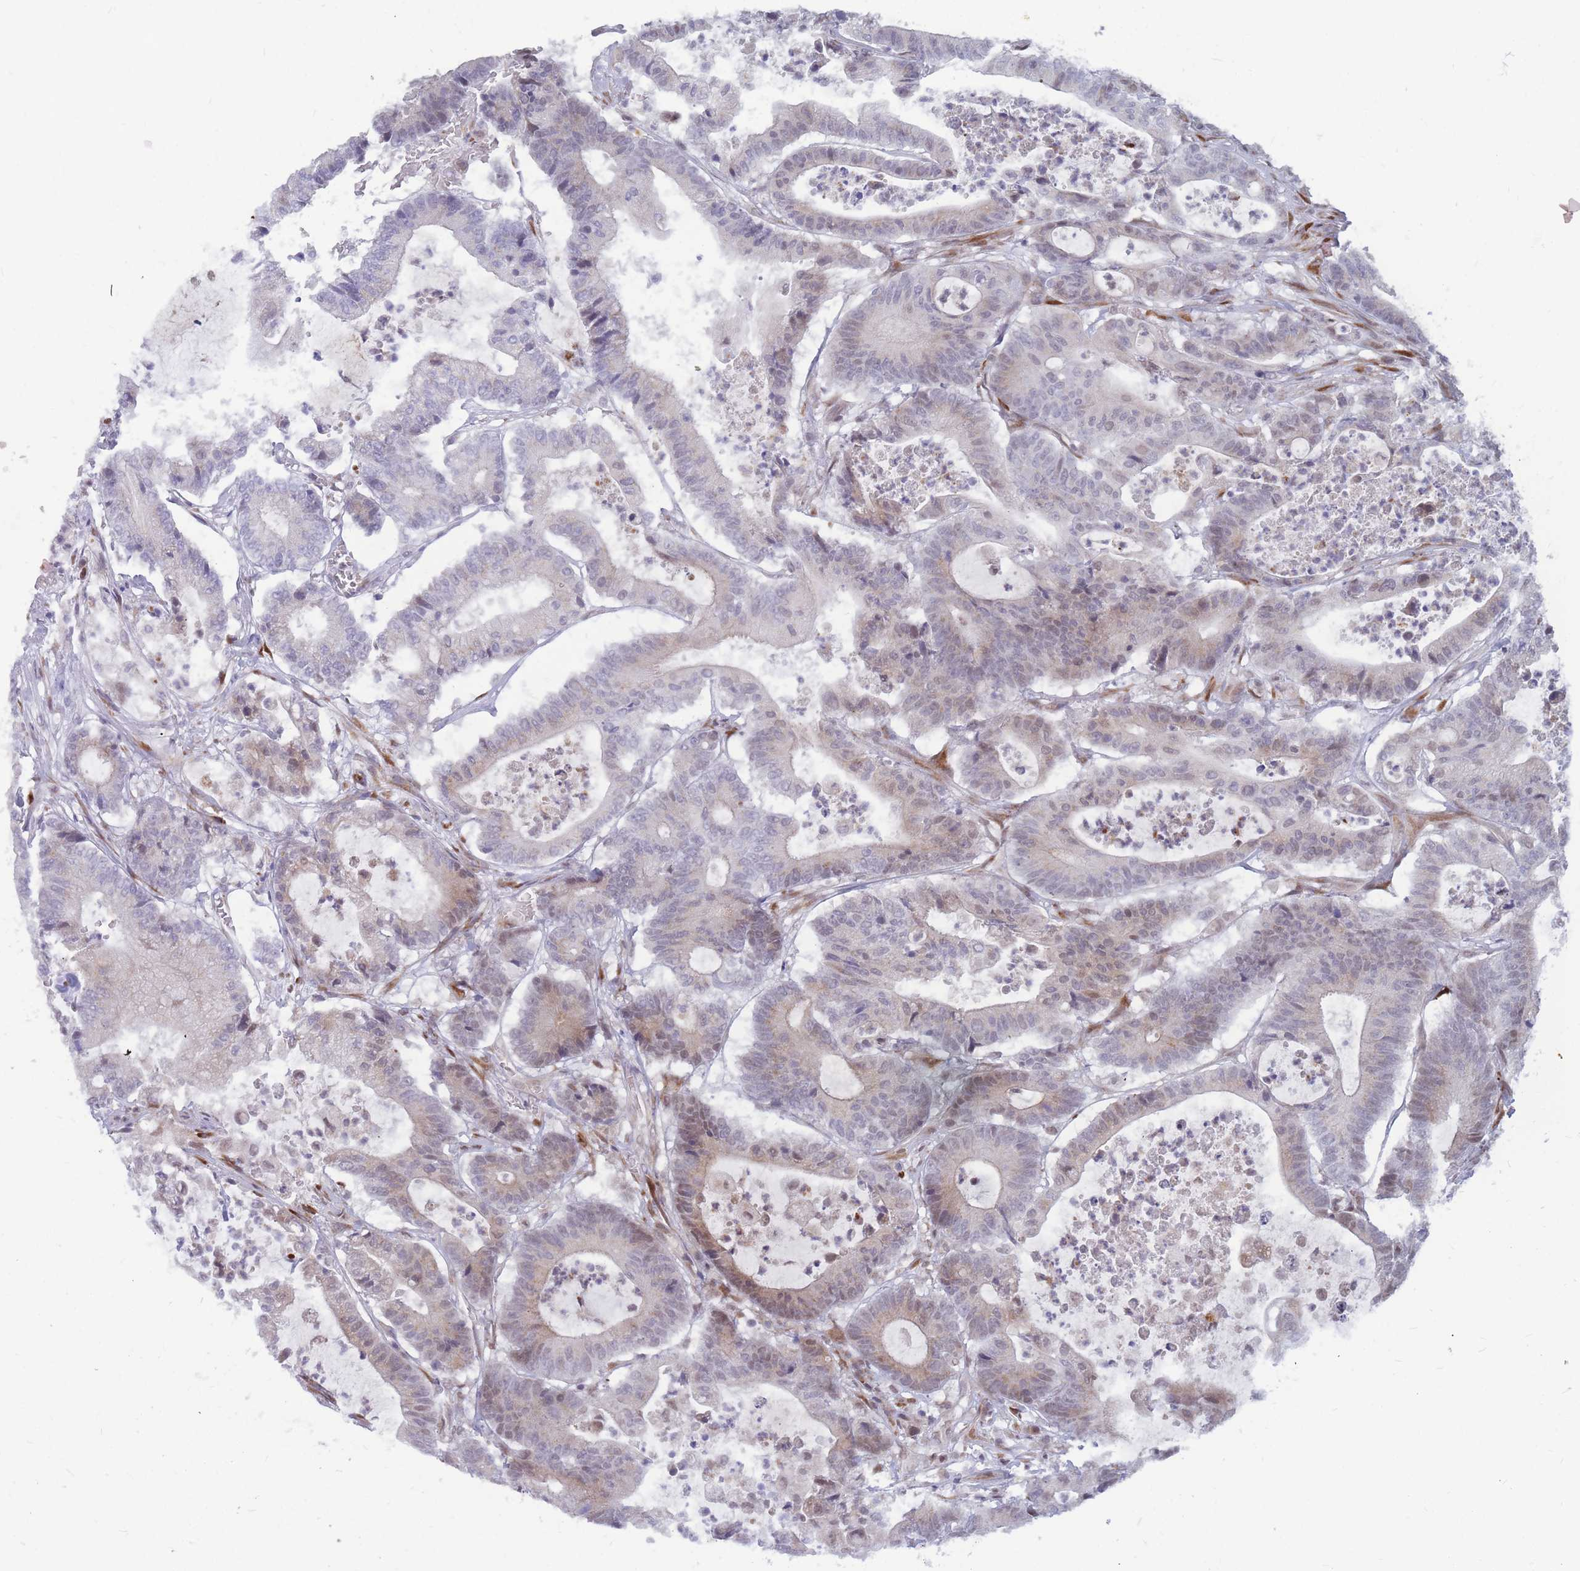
{"staining": {"intensity": "weak", "quantity": "<25%", "location": "cytoplasmic/membranous,nuclear"}, "tissue": "colorectal cancer", "cell_type": "Tumor cells", "image_type": "cancer", "snomed": [{"axis": "morphology", "description": "Adenocarcinoma, NOS"}, {"axis": "topography", "description": "Colon"}], "caption": "A histopathology image of adenocarcinoma (colorectal) stained for a protein reveals no brown staining in tumor cells.", "gene": "ADD2", "patient": {"sex": "female", "age": 84}}